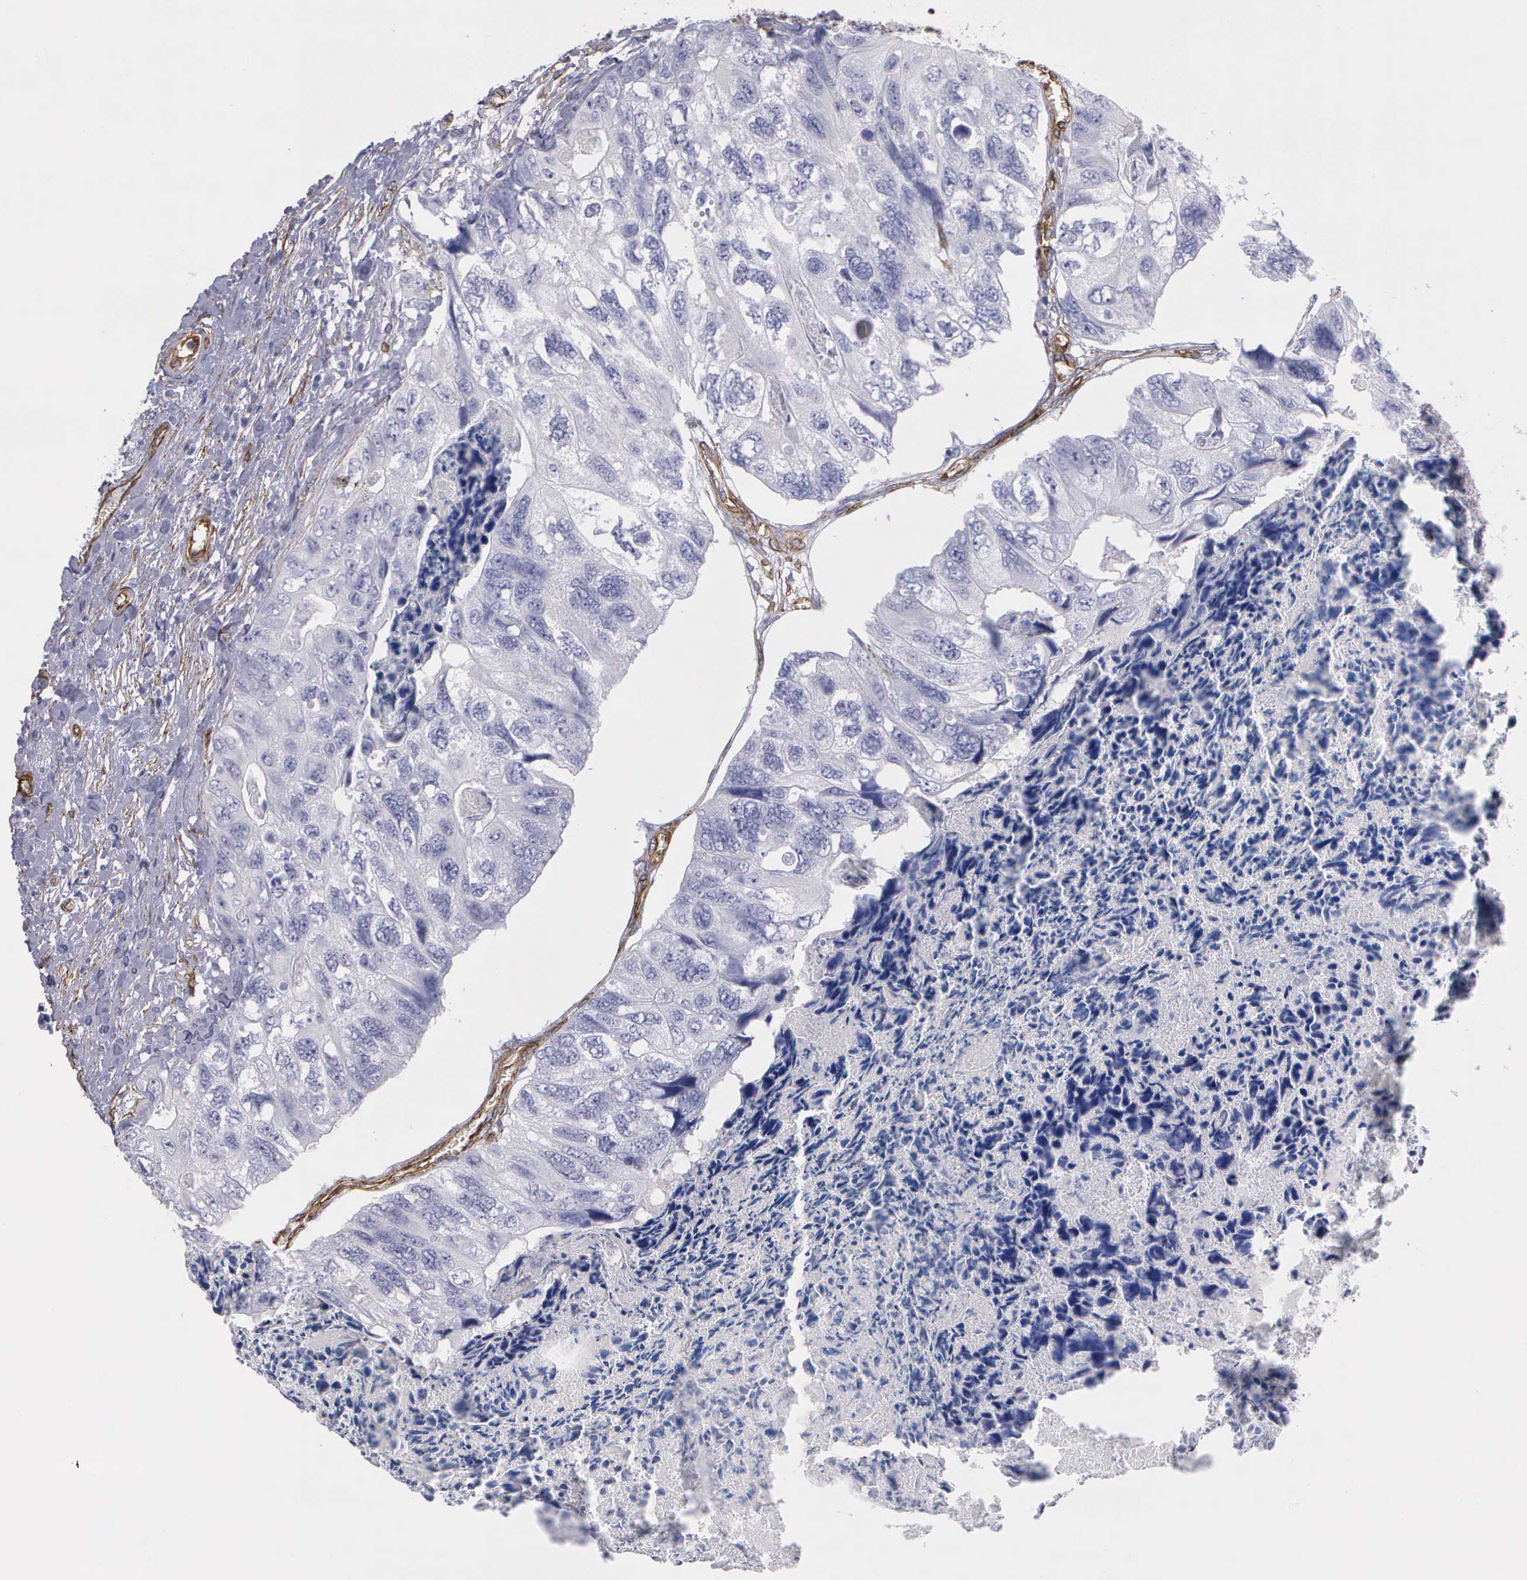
{"staining": {"intensity": "negative", "quantity": "none", "location": "none"}, "tissue": "colorectal cancer", "cell_type": "Tumor cells", "image_type": "cancer", "snomed": [{"axis": "morphology", "description": "Adenocarcinoma, NOS"}, {"axis": "topography", "description": "Rectum"}], "caption": "DAB (3,3'-diaminobenzidine) immunohistochemical staining of human adenocarcinoma (colorectal) shows no significant staining in tumor cells.", "gene": "MAGEB10", "patient": {"sex": "female", "age": 82}}